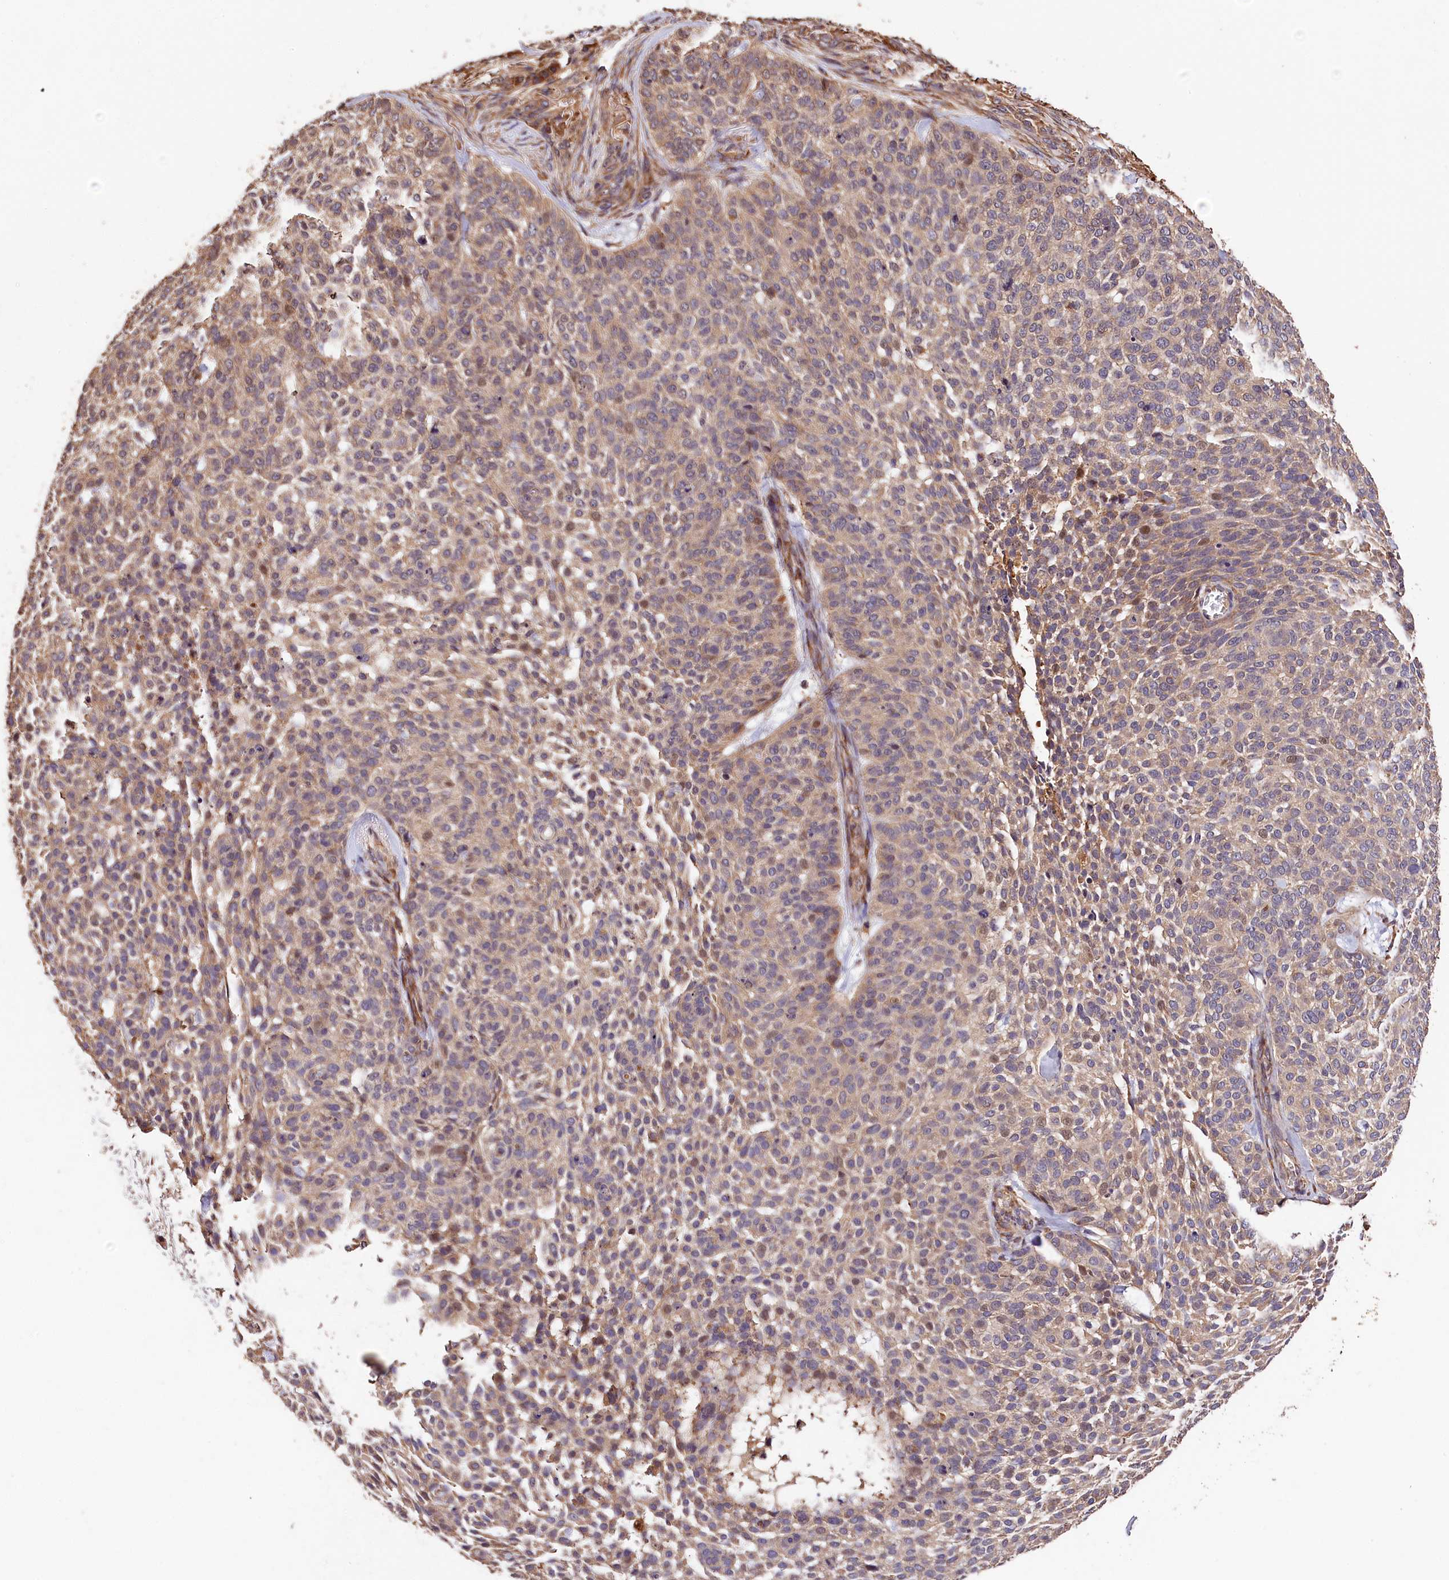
{"staining": {"intensity": "weak", "quantity": "<25%", "location": "cytoplasmic/membranous"}, "tissue": "skin cancer", "cell_type": "Tumor cells", "image_type": "cancer", "snomed": [{"axis": "morphology", "description": "Basal cell carcinoma"}, {"axis": "topography", "description": "Skin"}], "caption": "Photomicrograph shows no protein expression in tumor cells of basal cell carcinoma (skin) tissue.", "gene": "KPTN", "patient": {"sex": "female", "age": 64}}